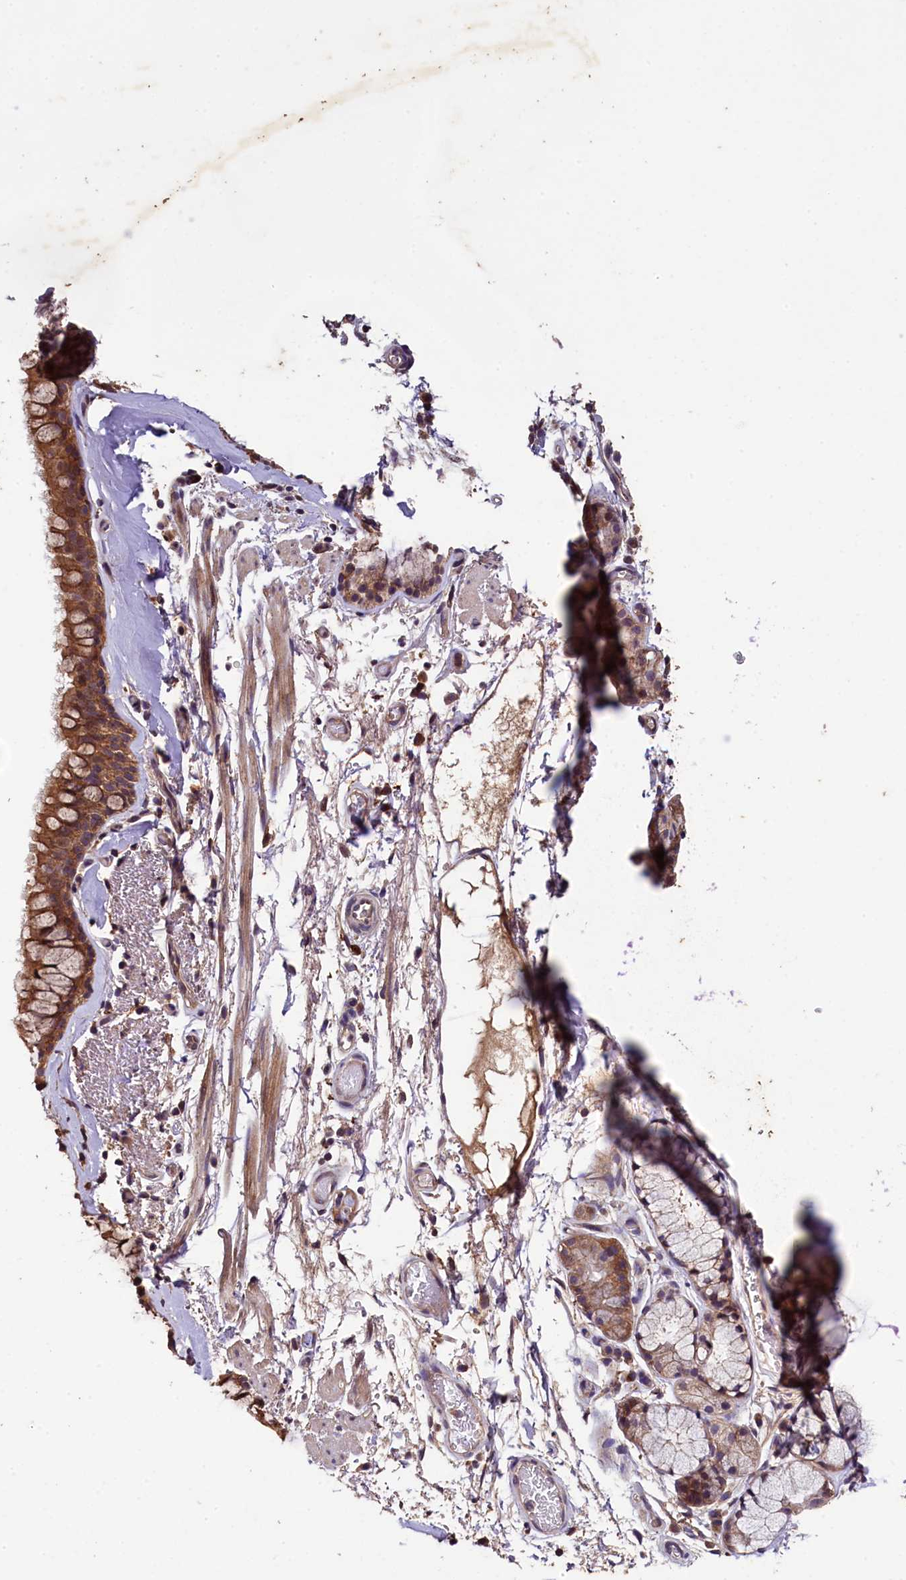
{"staining": {"intensity": "strong", "quantity": ">75%", "location": "cytoplasmic/membranous"}, "tissue": "bronchus", "cell_type": "Respiratory epithelial cells", "image_type": "normal", "snomed": [{"axis": "morphology", "description": "Normal tissue, NOS"}, {"axis": "topography", "description": "Bronchus"}], "caption": "IHC photomicrograph of normal bronchus: bronchus stained using immunohistochemistry displays high levels of strong protein expression localized specifically in the cytoplasmic/membranous of respiratory epithelial cells, appearing as a cytoplasmic/membranous brown color.", "gene": "PLXNB1", "patient": {"sex": "male", "age": 65}}